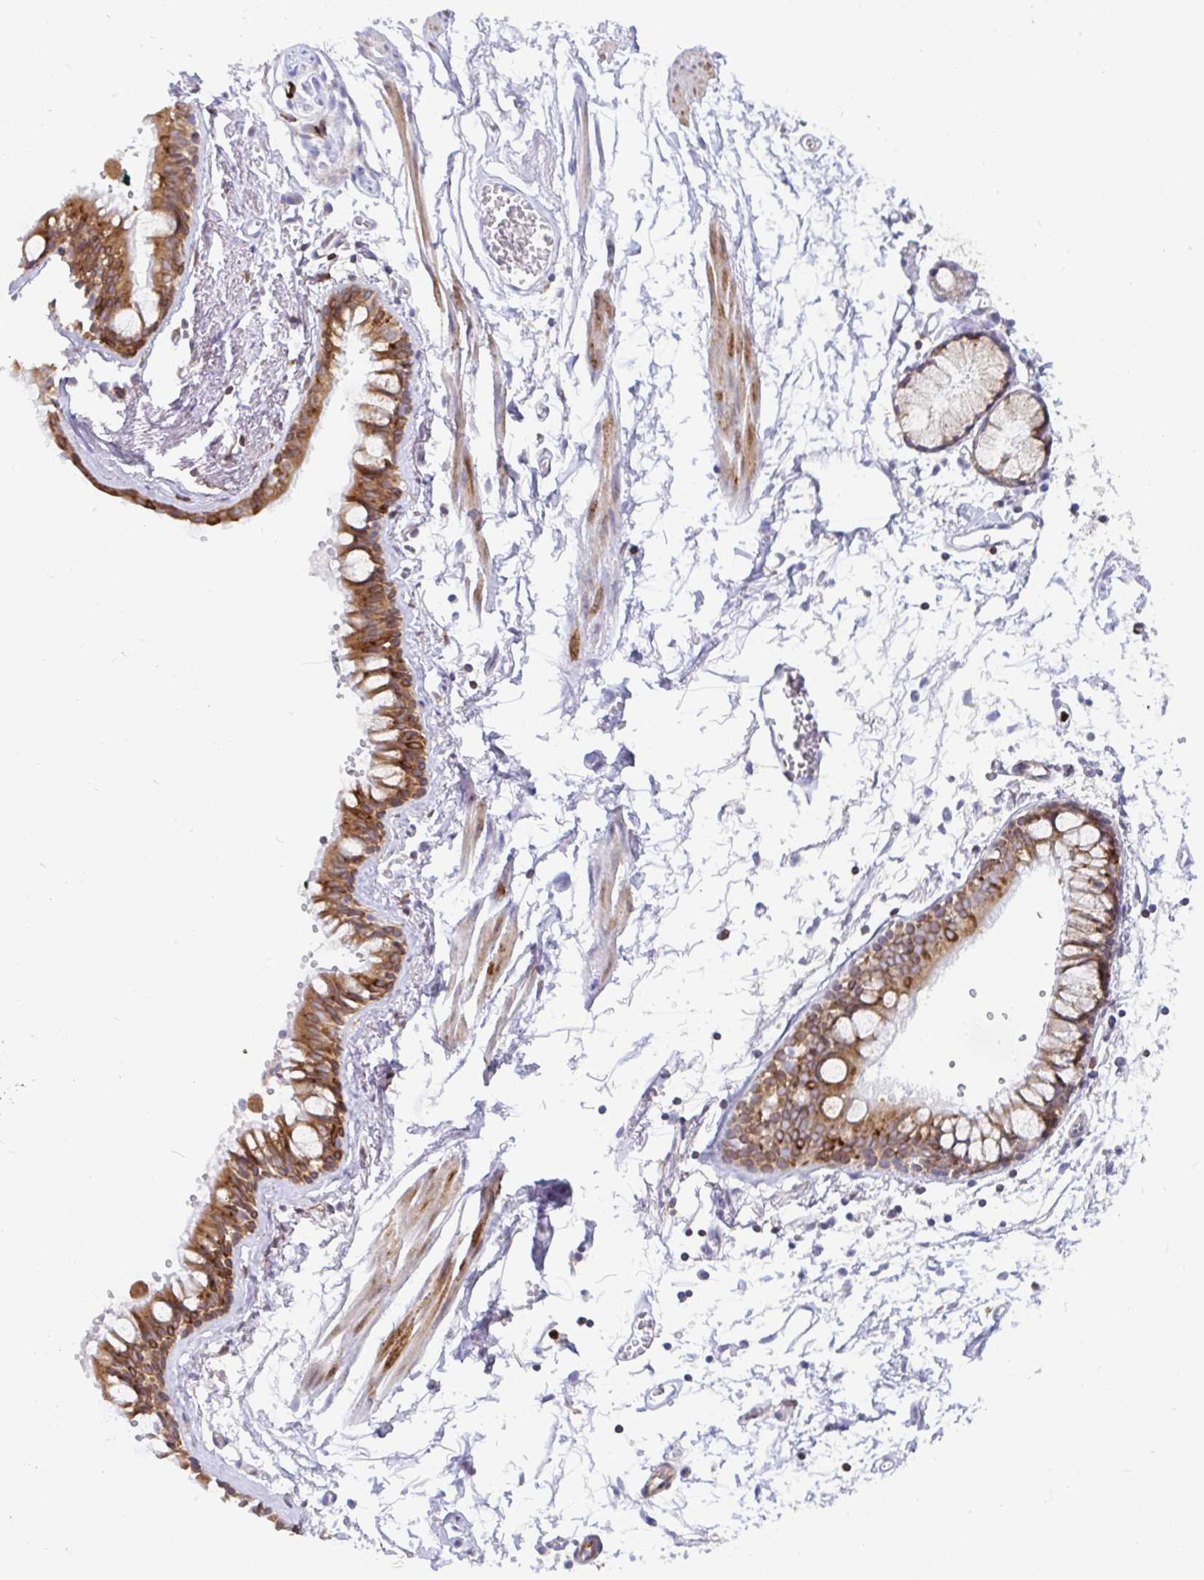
{"staining": {"intensity": "moderate", "quantity": ">75%", "location": "cytoplasmic/membranous"}, "tissue": "bronchus", "cell_type": "Respiratory epithelial cells", "image_type": "normal", "snomed": [{"axis": "morphology", "description": "Normal tissue, NOS"}, {"axis": "topography", "description": "Cartilage tissue"}, {"axis": "topography", "description": "Bronchus"}], "caption": "Bronchus stained with DAB IHC displays medium levels of moderate cytoplasmic/membranous expression in about >75% of respiratory epithelial cells.", "gene": "TP53I11", "patient": {"sex": "female", "age": 59}}